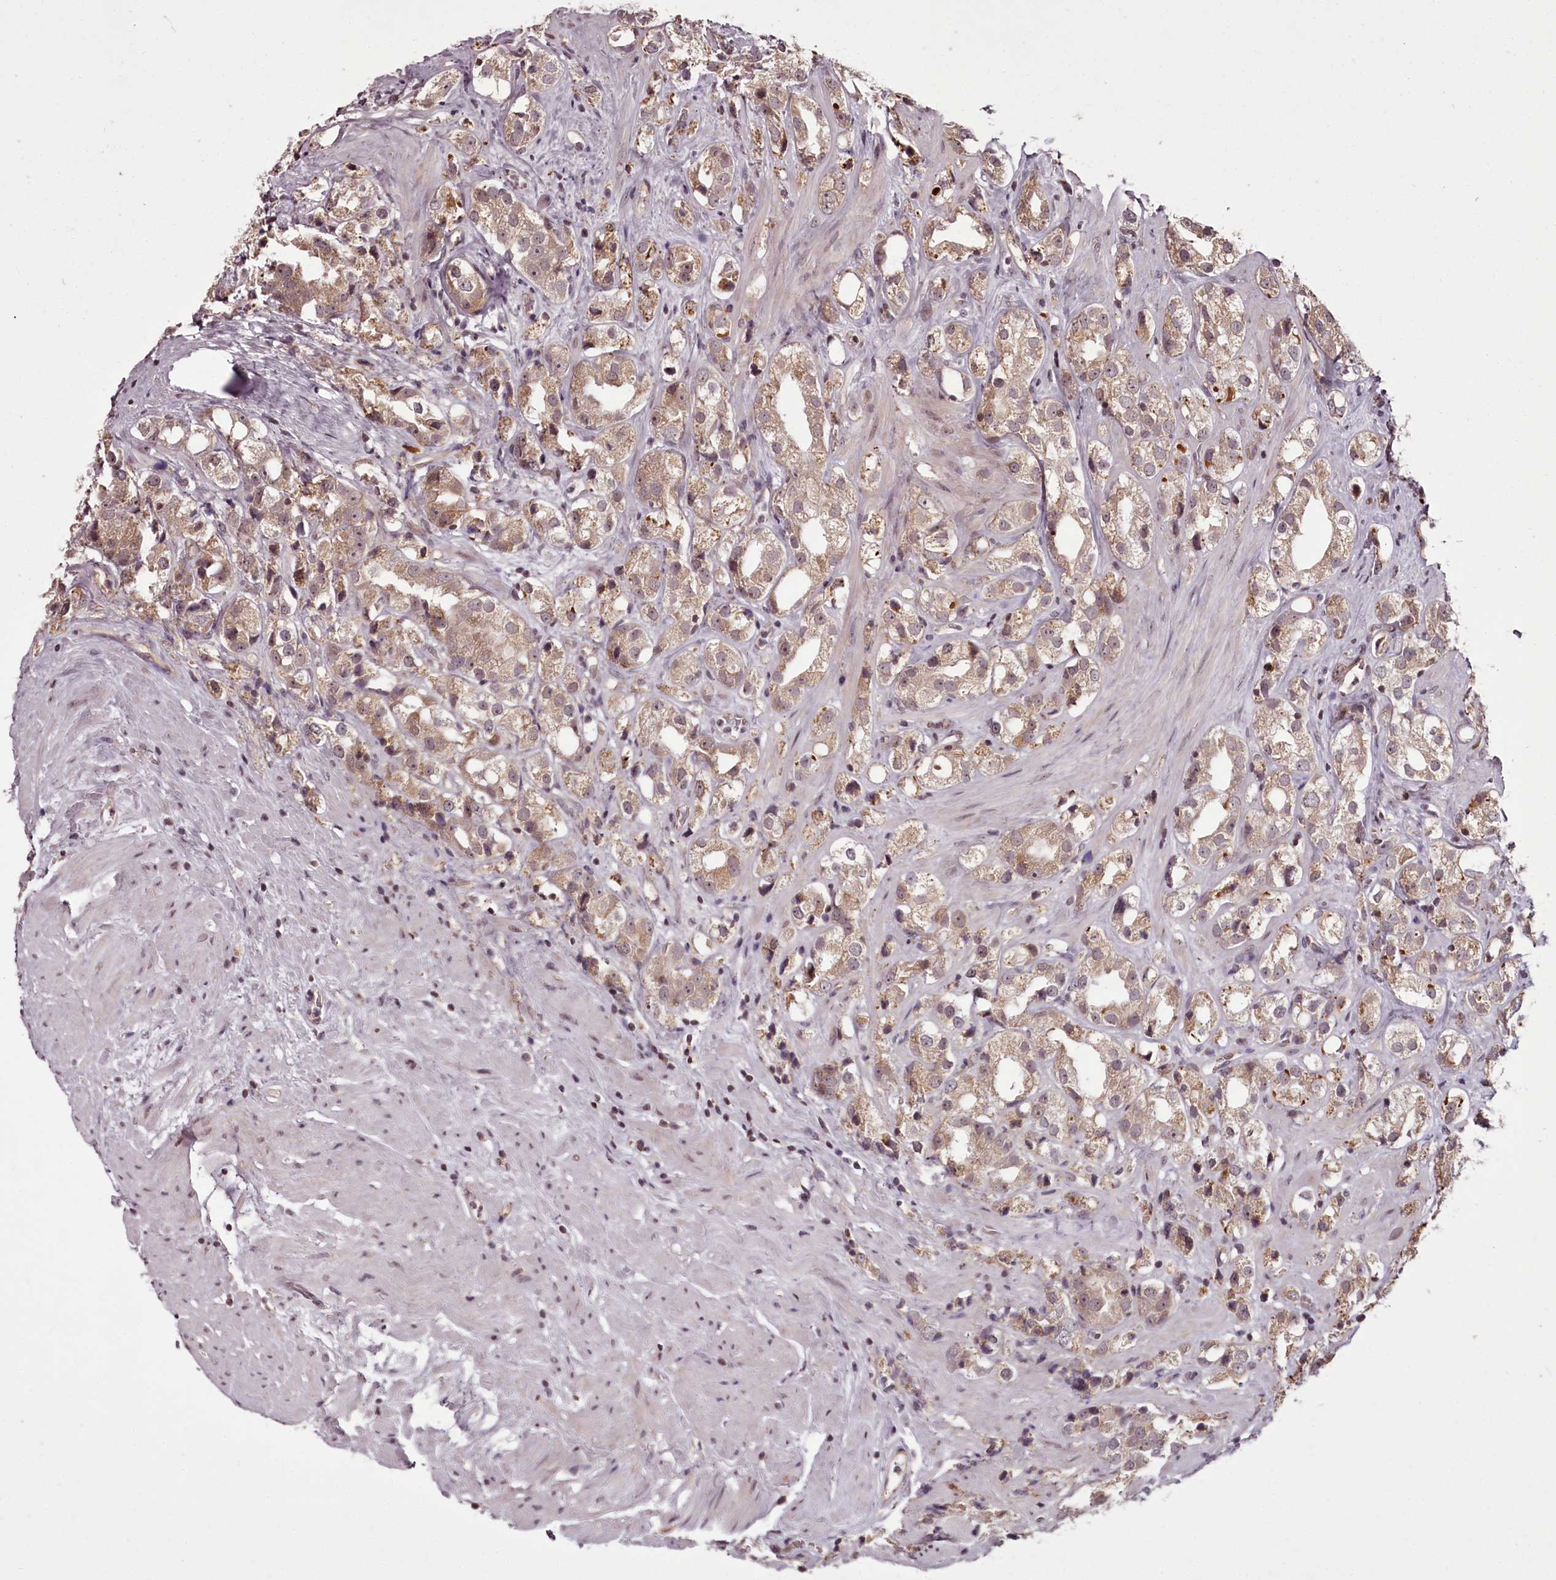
{"staining": {"intensity": "weak", "quantity": "25%-75%", "location": "cytoplasmic/membranous,nuclear"}, "tissue": "prostate cancer", "cell_type": "Tumor cells", "image_type": "cancer", "snomed": [{"axis": "morphology", "description": "Adenocarcinoma, NOS"}, {"axis": "topography", "description": "Prostate"}], "caption": "Human adenocarcinoma (prostate) stained with a protein marker demonstrates weak staining in tumor cells.", "gene": "CCDC92", "patient": {"sex": "male", "age": 79}}